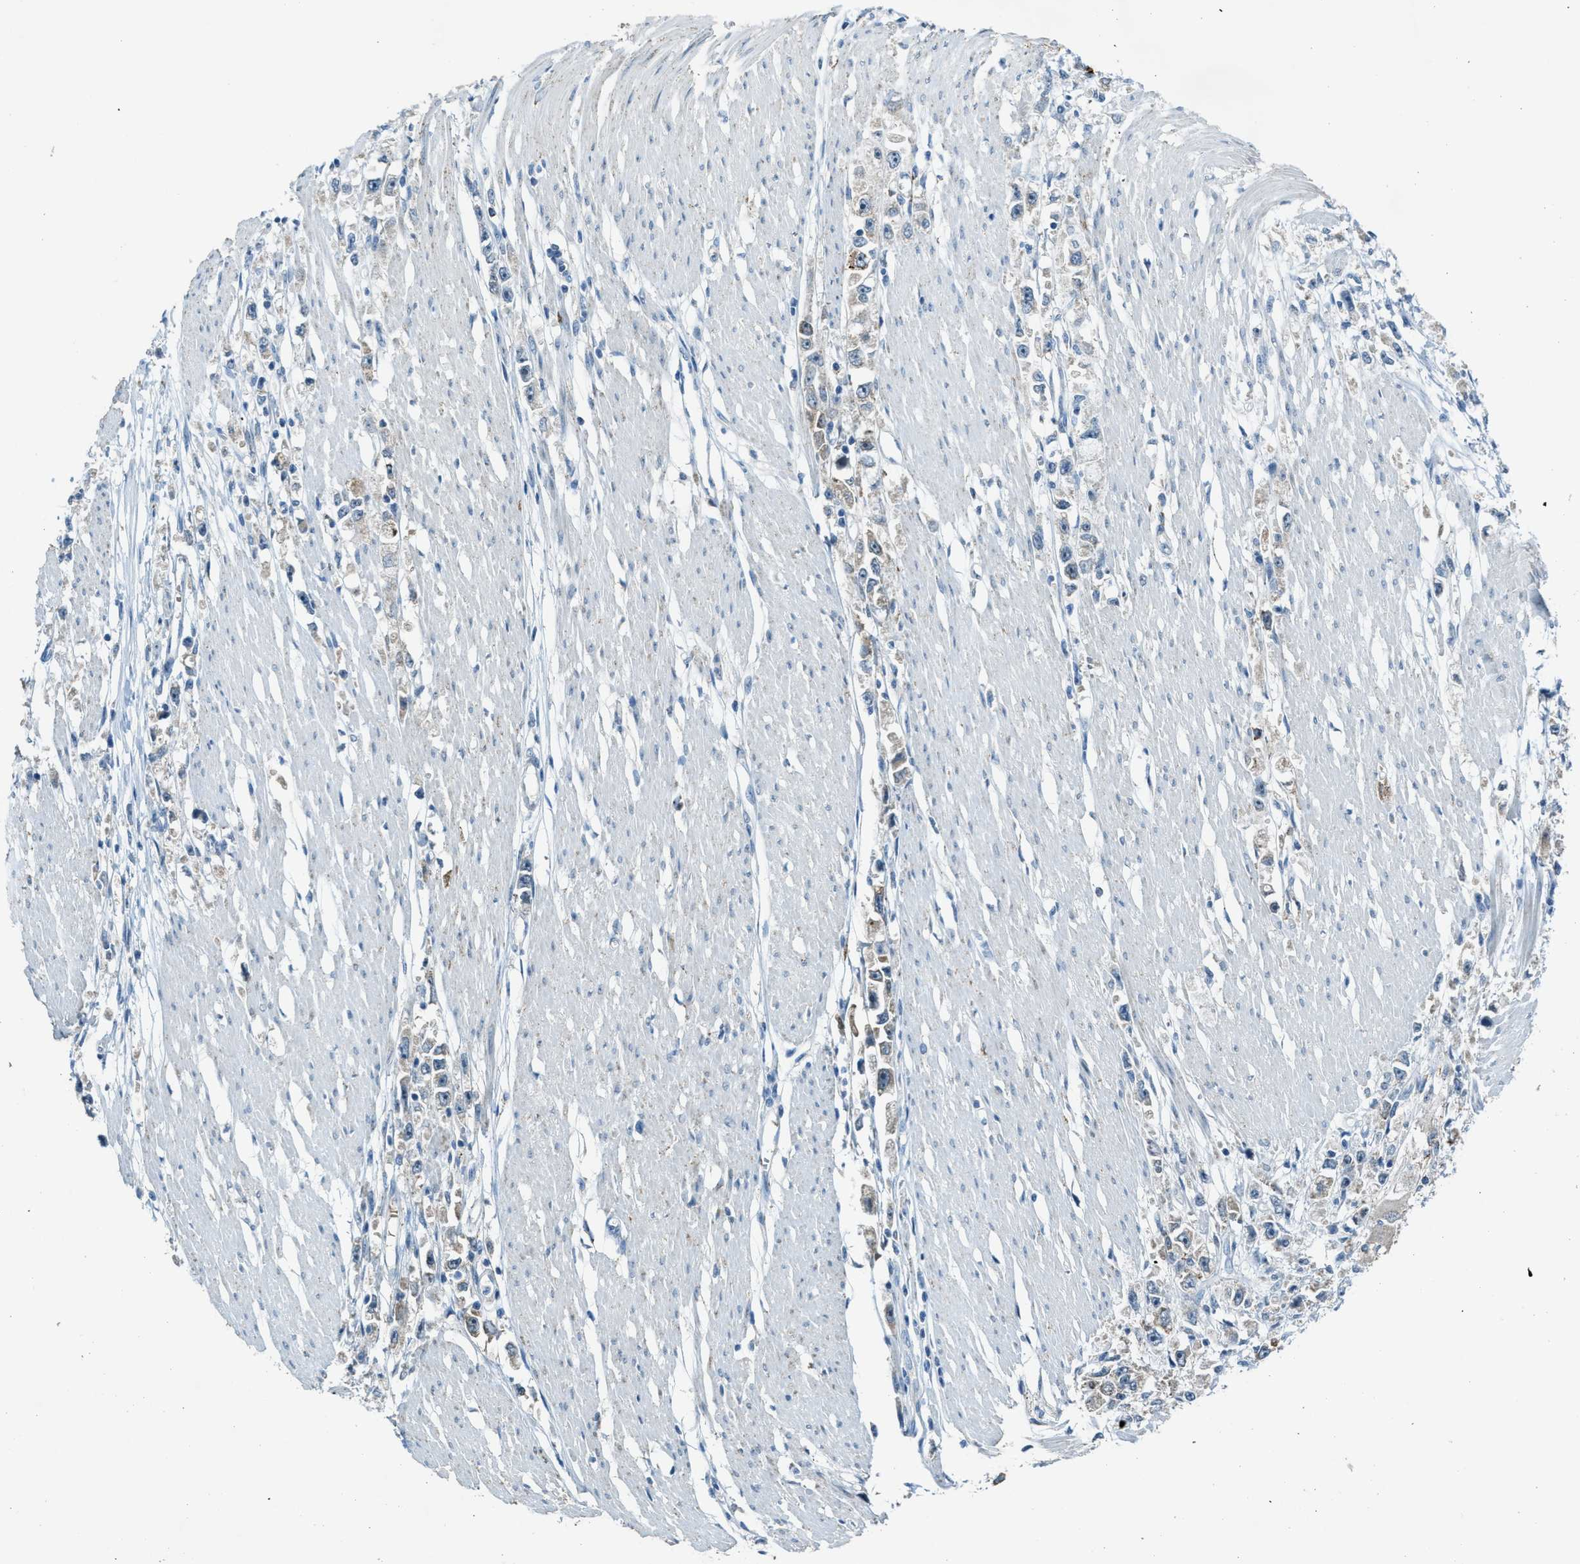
{"staining": {"intensity": "weak", "quantity": "<25%", "location": "cytoplasmic/membranous"}, "tissue": "stomach cancer", "cell_type": "Tumor cells", "image_type": "cancer", "snomed": [{"axis": "morphology", "description": "Adenocarcinoma, NOS"}, {"axis": "topography", "description": "Stomach"}], "caption": "Immunohistochemical staining of human stomach cancer (adenocarcinoma) exhibits no significant expression in tumor cells.", "gene": "CDON", "patient": {"sex": "female", "age": 59}}